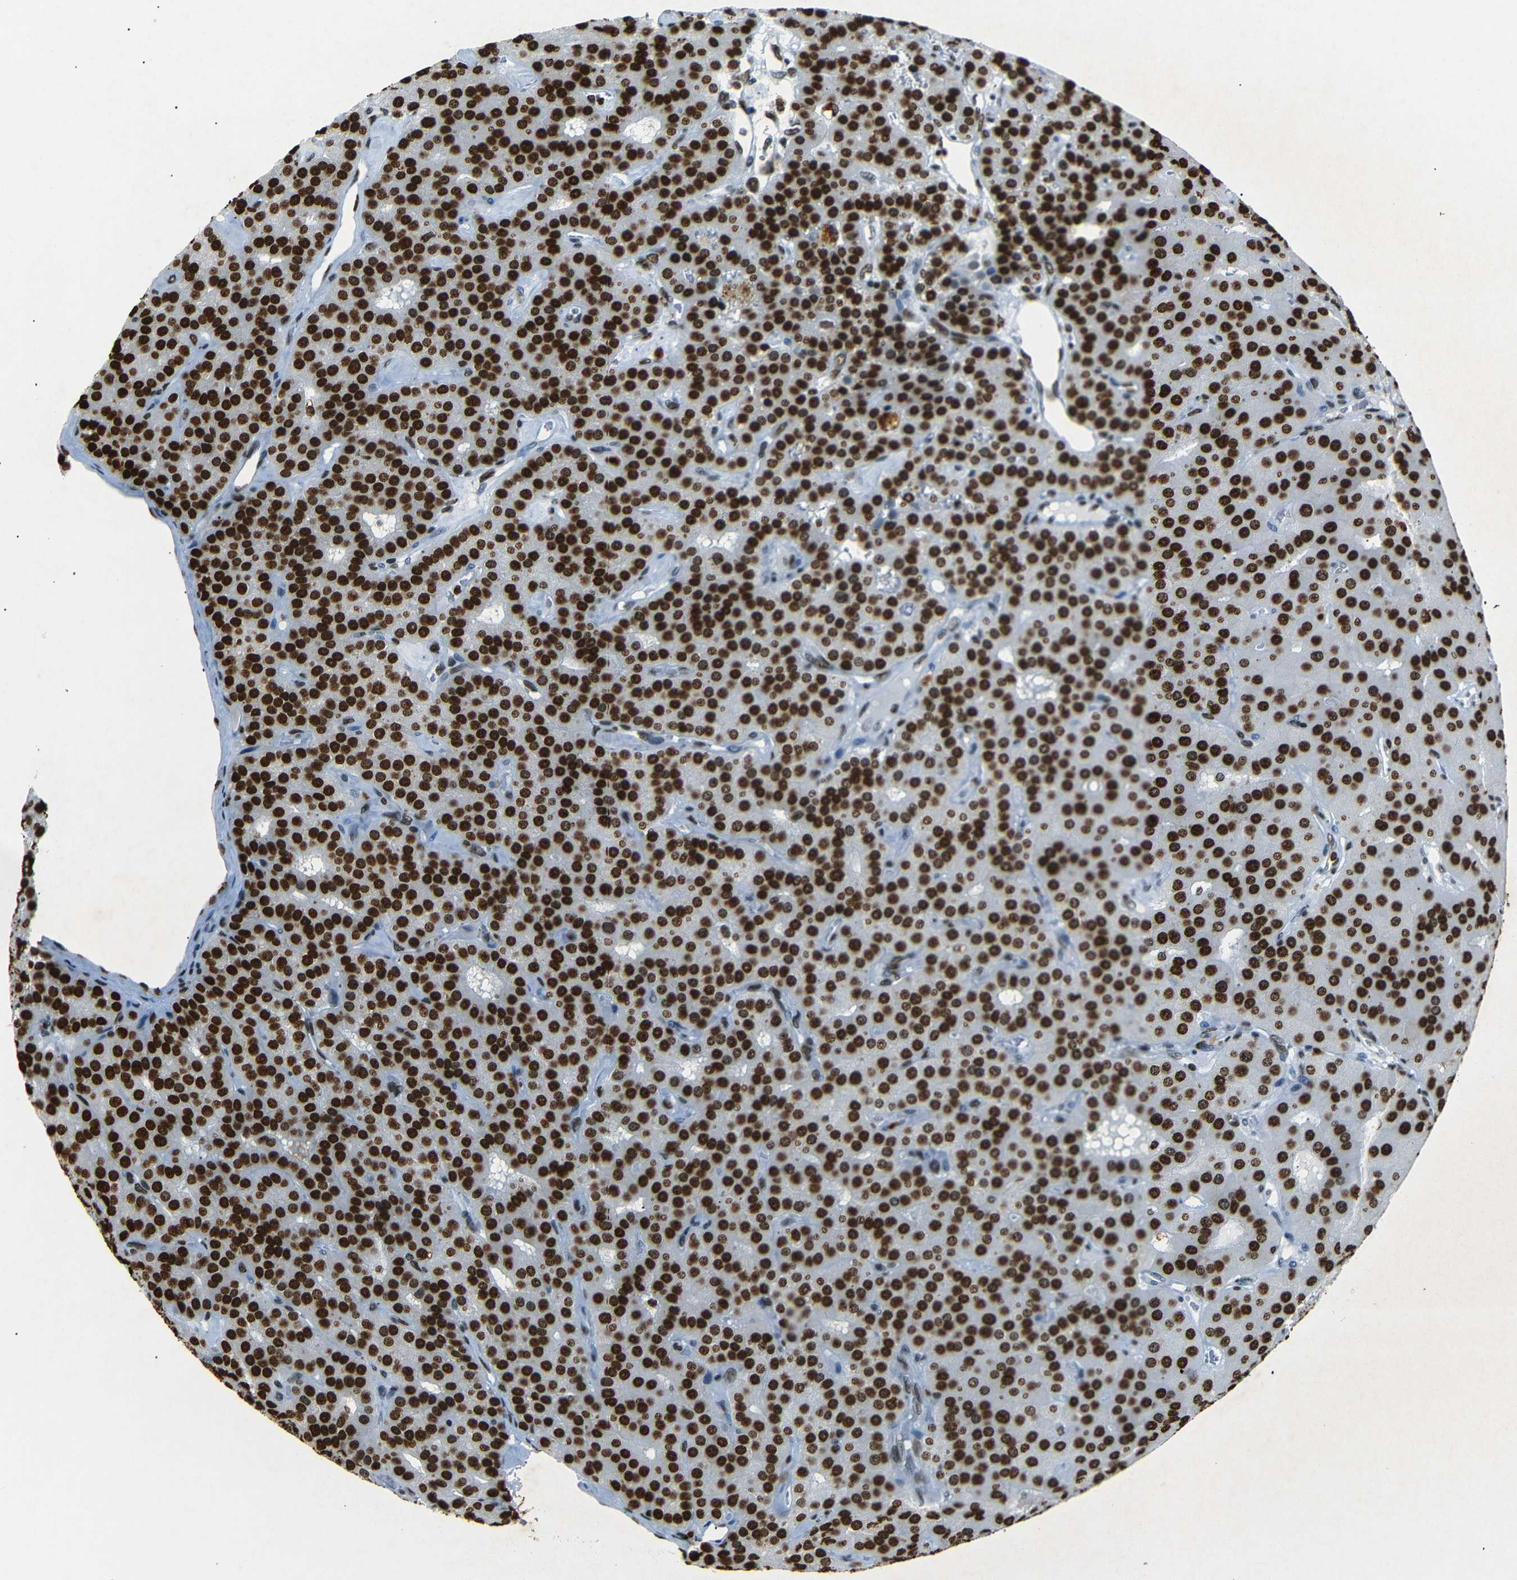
{"staining": {"intensity": "strong", "quantity": ">75%", "location": "nuclear"}, "tissue": "parathyroid gland", "cell_type": "Glandular cells", "image_type": "normal", "snomed": [{"axis": "morphology", "description": "Normal tissue, NOS"}, {"axis": "morphology", "description": "Adenoma, NOS"}, {"axis": "topography", "description": "Parathyroid gland"}], "caption": "IHC (DAB) staining of normal human parathyroid gland exhibits strong nuclear protein expression in approximately >75% of glandular cells. The protein of interest is stained brown, and the nuclei are stained in blue (DAB IHC with brightfield microscopy, high magnification).", "gene": "HMGN1", "patient": {"sex": "female", "age": 86}}